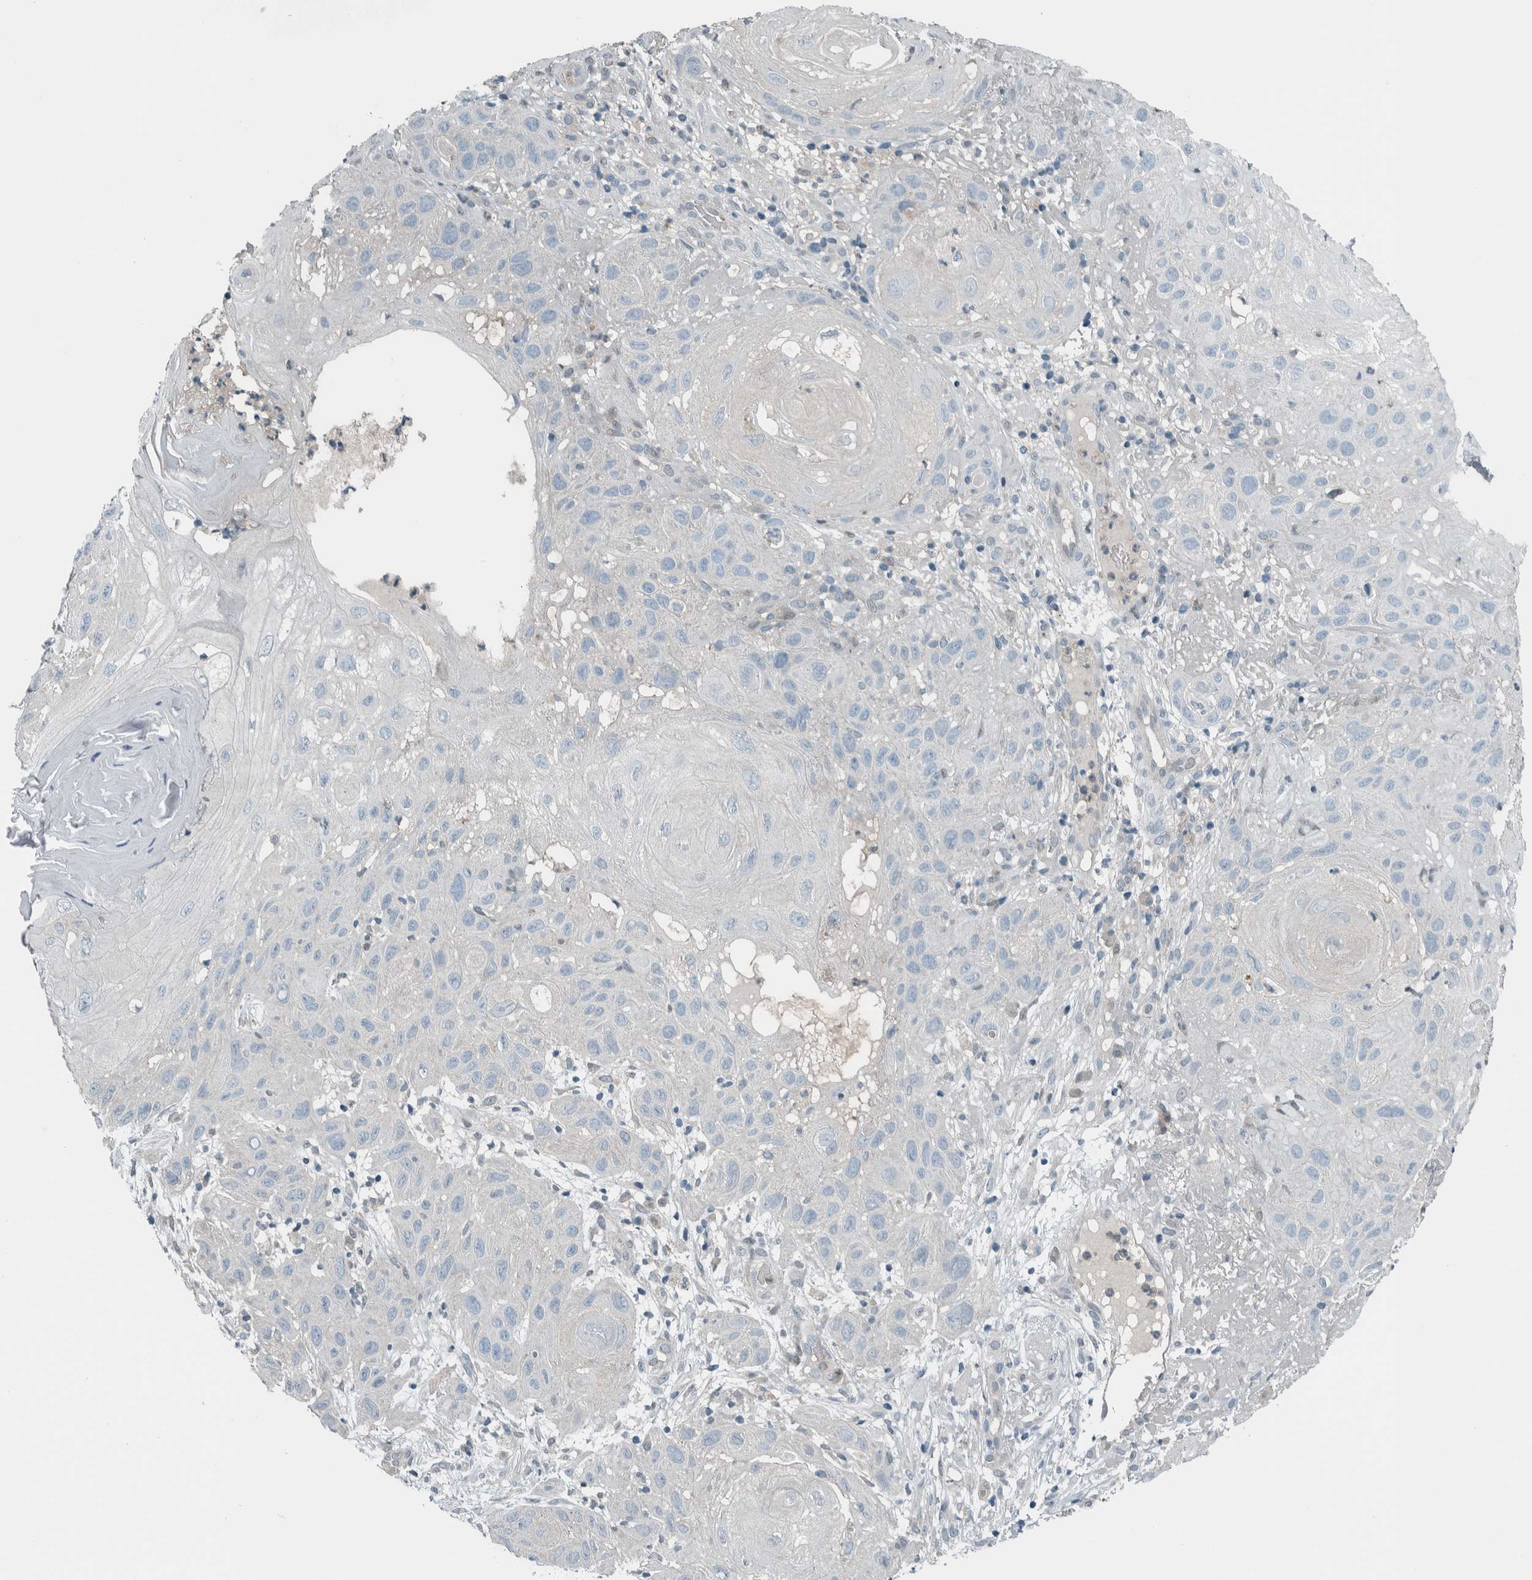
{"staining": {"intensity": "negative", "quantity": "none", "location": "none"}, "tissue": "skin cancer", "cell_type": "Tumor cells", "image_type": "cancer", "snomed": [{"axis": "morphology", "description": "Squamous cell carcinoma, NOS"}, {"axis": "topography", "description": "Skin"}], "caption": "This is a image of immunohistochemistry (IHC) staining of skin cancer (squamous cell carcinoma), which shows no expression in tumor cells. (IHC, brightfield microscopy, high magnification).", "gene": "ALAD", "patient": {"sex": "female", "age": 96}}